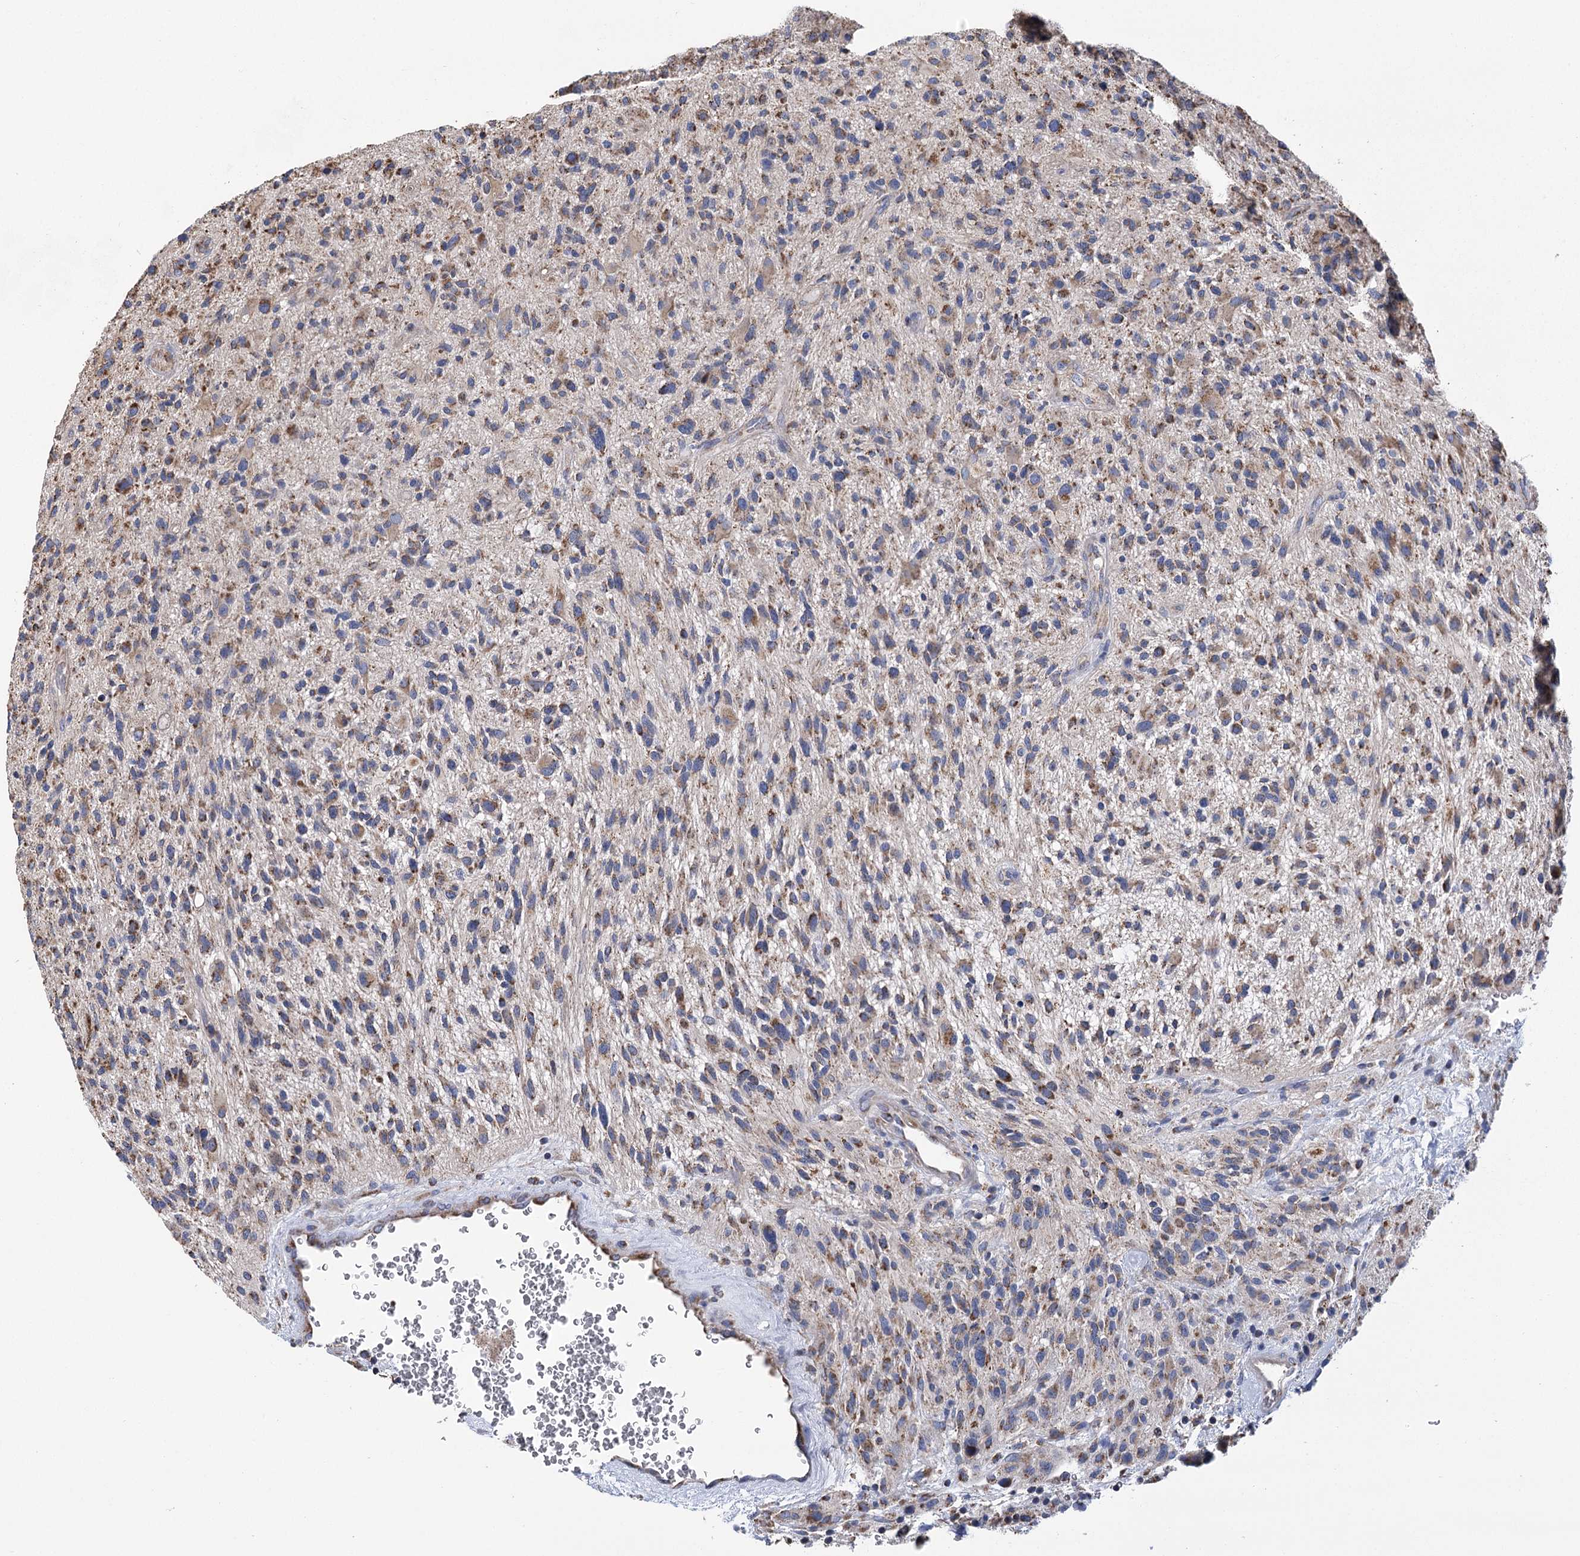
{"staining": {"intensity": "moderate", "quantity": "25%-75%", "location": "cytoplasmic/membranous"}, "tissue": "glioma", "cell_type": "Tumor cells", "image_type": "cancer", "snomed": [{"axis": "morphology", "description": "Glioma, malignant, High grade"}, {"axis": "topography", "description": "Brain"}], "caption": "Human malignant glioma (high-grade) stained with a brown dye exhibits moderate cytoplasmic/membranous positive positivity in approximately 25%-75% of tumor cells.", "gene": "CCDC73", "patient": {"sex": "male", "age": 47}}